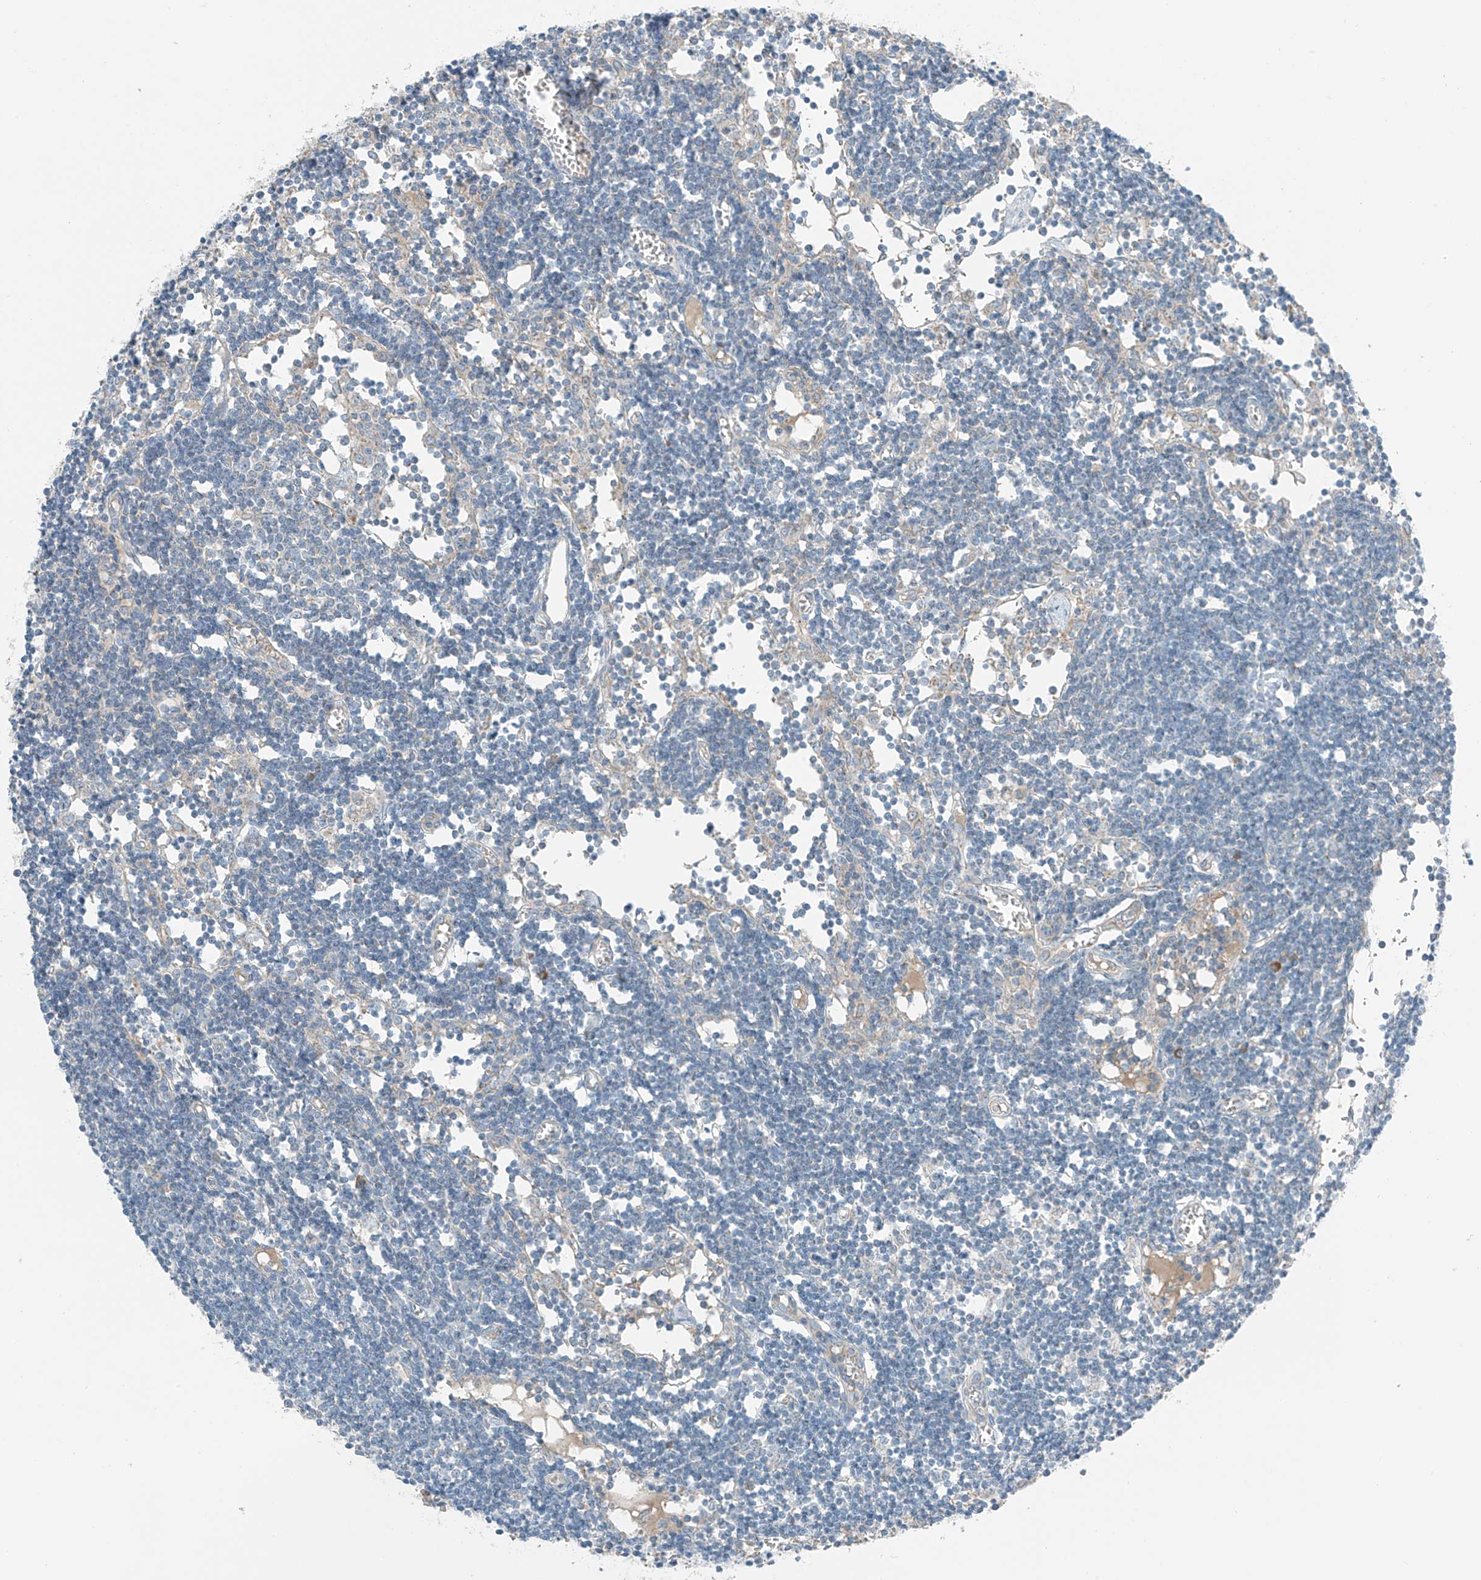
{"staining": {"intensity": "negative", "quantity": "none", "location": "none"}, "tissue": "lymph node", "cell_type": "Germinal center cells", "image_type": "normal", "snomed": [{"axis": "morphology", "description": "Normal tissue, NOS"}, {"axis": "topography", "description": "Lymph node"}], "caption": "DAB (3,3'-diaminobenzidine) immunohistochemical staining of benign lymph node shows no significant expression in germinal center cells. The staining was performed using DAB (3,3'-diaminobenzidine) to visualize the protein expression in brown, while the nuclei were stained in blue with hematoxylin (Magnification: 20x).", "gene": "FAM131C", "patient": {"sex": "female", "age": 11}}